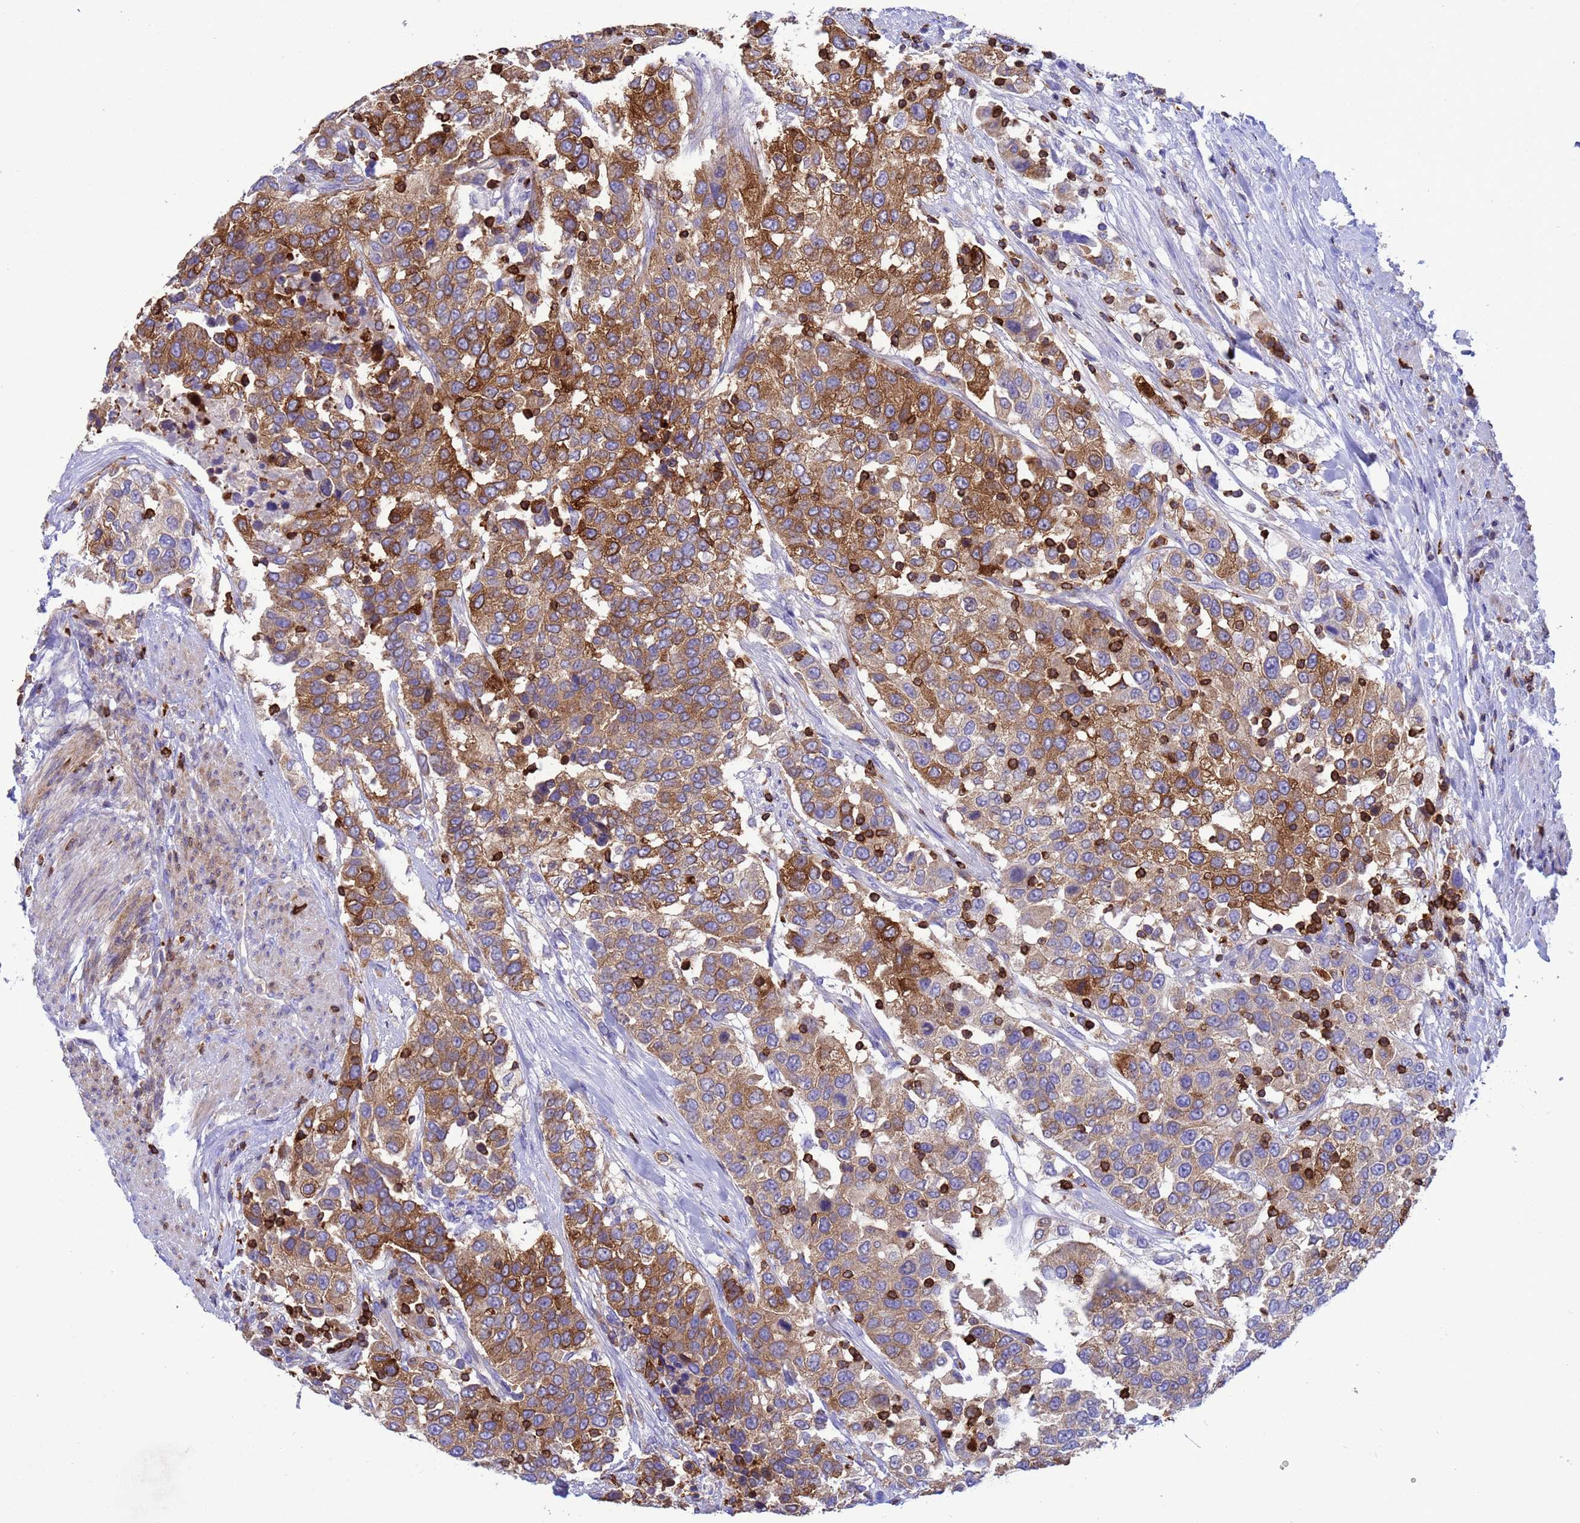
{"staining": {"intensity": "moderate", "quantity": ">75%", "location": "cytoplasmic/membranous"}, "tissue": "urothelial cancer", "cell_type": "Tumor cells", "image_type": "cancer", "snomed": [{"axis": "morphology", "description": "Urothelial carcinoma, High grade"}, {"axis": "topography", "description": "Urinary bladder"}], "caption": "Approximately >75% of tumor cells in urothelial cancer reveal moderate cytoplasmic/membranous protein expression as visualized by brown immunohistochemical staining.", "gene": "EZR", "patient": {"sex": "female", "age": 80}}